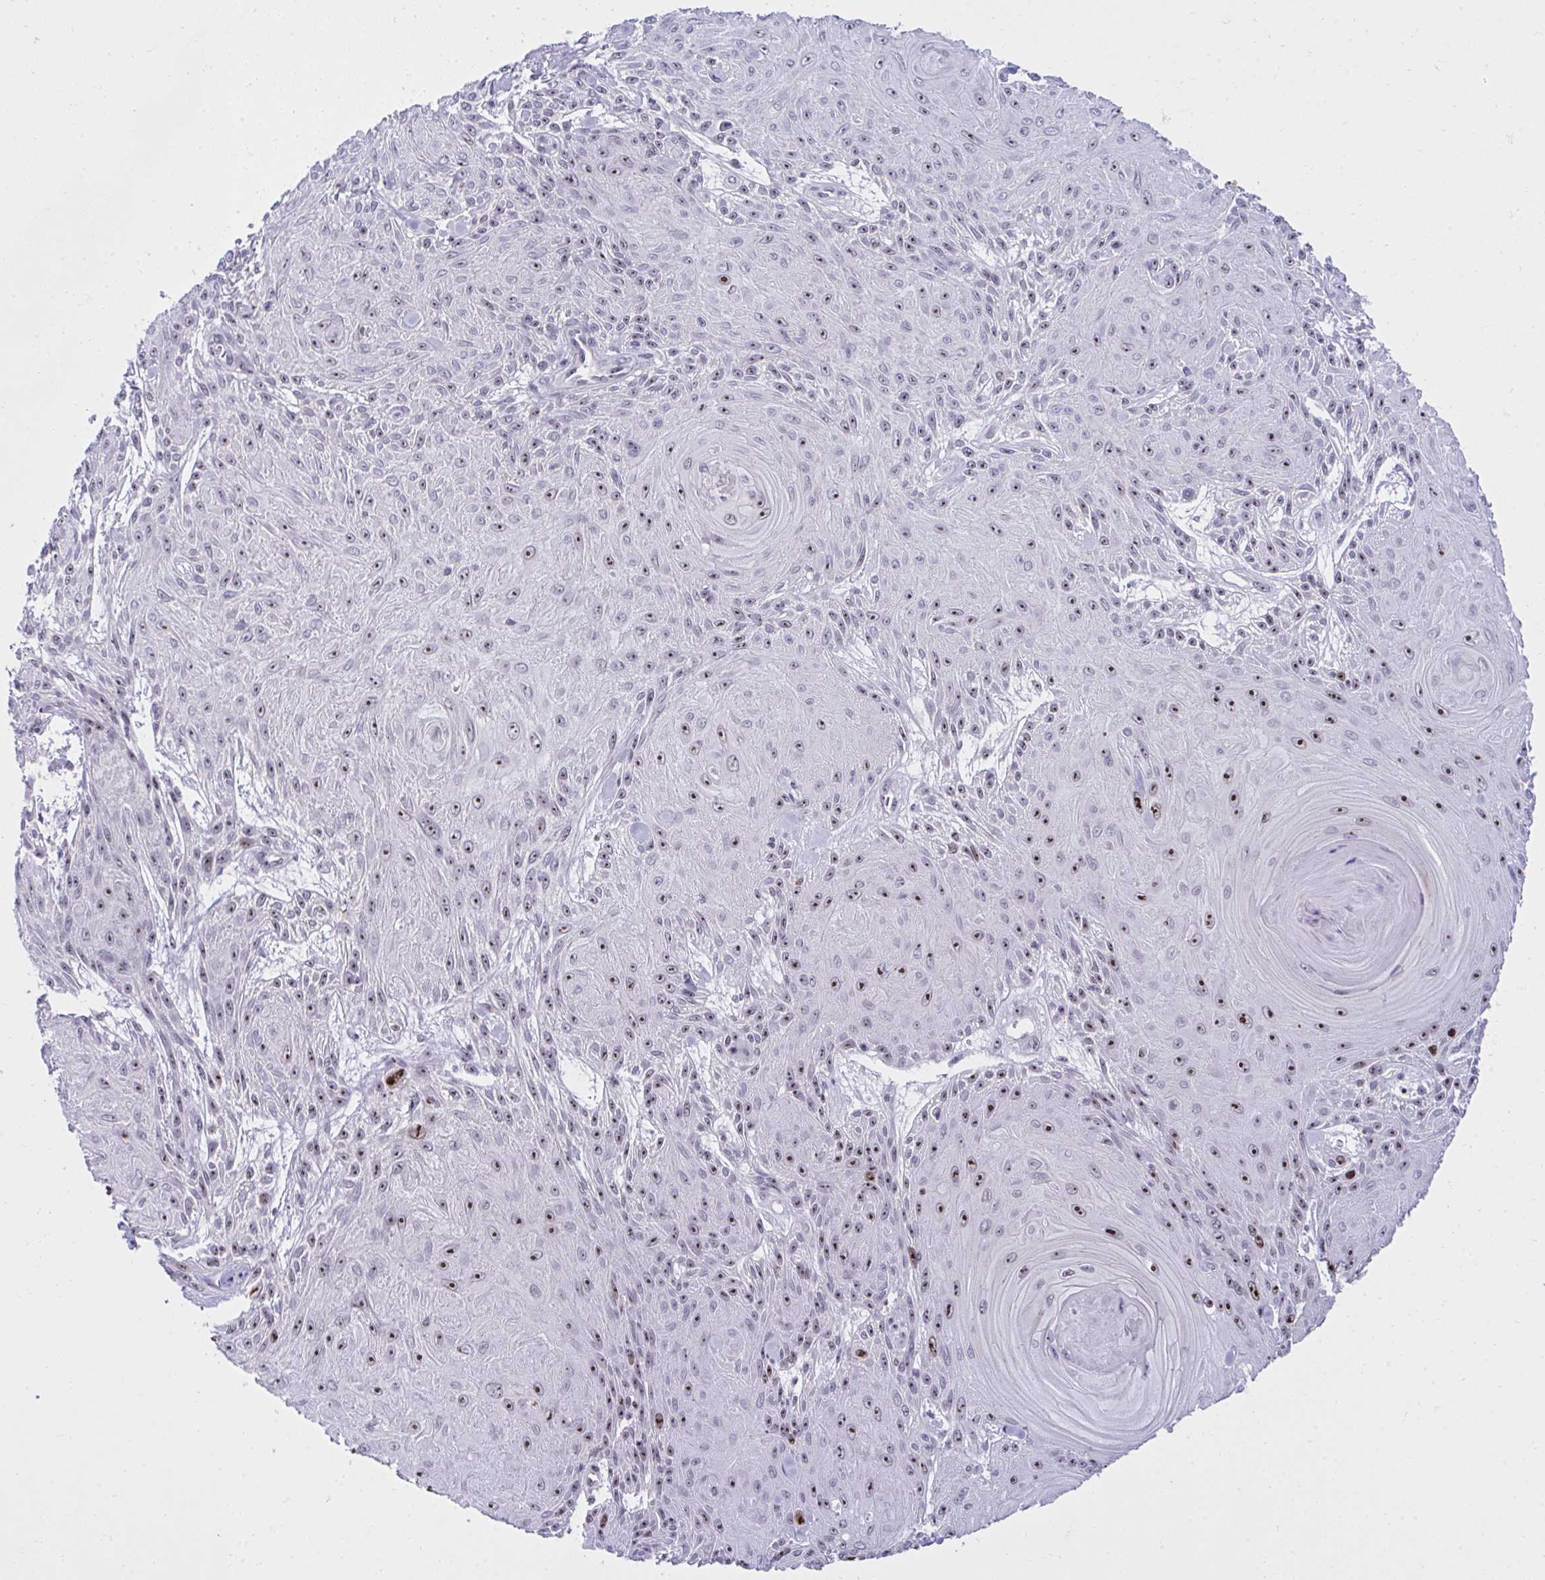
{"staining": {"intensity": "strong", "quantity": "25%-75%", "location": "nuclear"}, "tissue": "skin cancer", "cell_type": "Tumor cells", "image_type": "cancer", "snomed": [{"axis": "morphology", "description": "Squamous cell carcinoma, NOS"}, {"axis": "topography", "description": "Skin"}], "caption": "Strong nuclear positivity for a protein is seen in about 25%-75% of tumor cells of skin cancer (squamous cell carcinoma) using IHC.", "gene": "CEP72", "patient": {"sex": "male", "age": 88}}